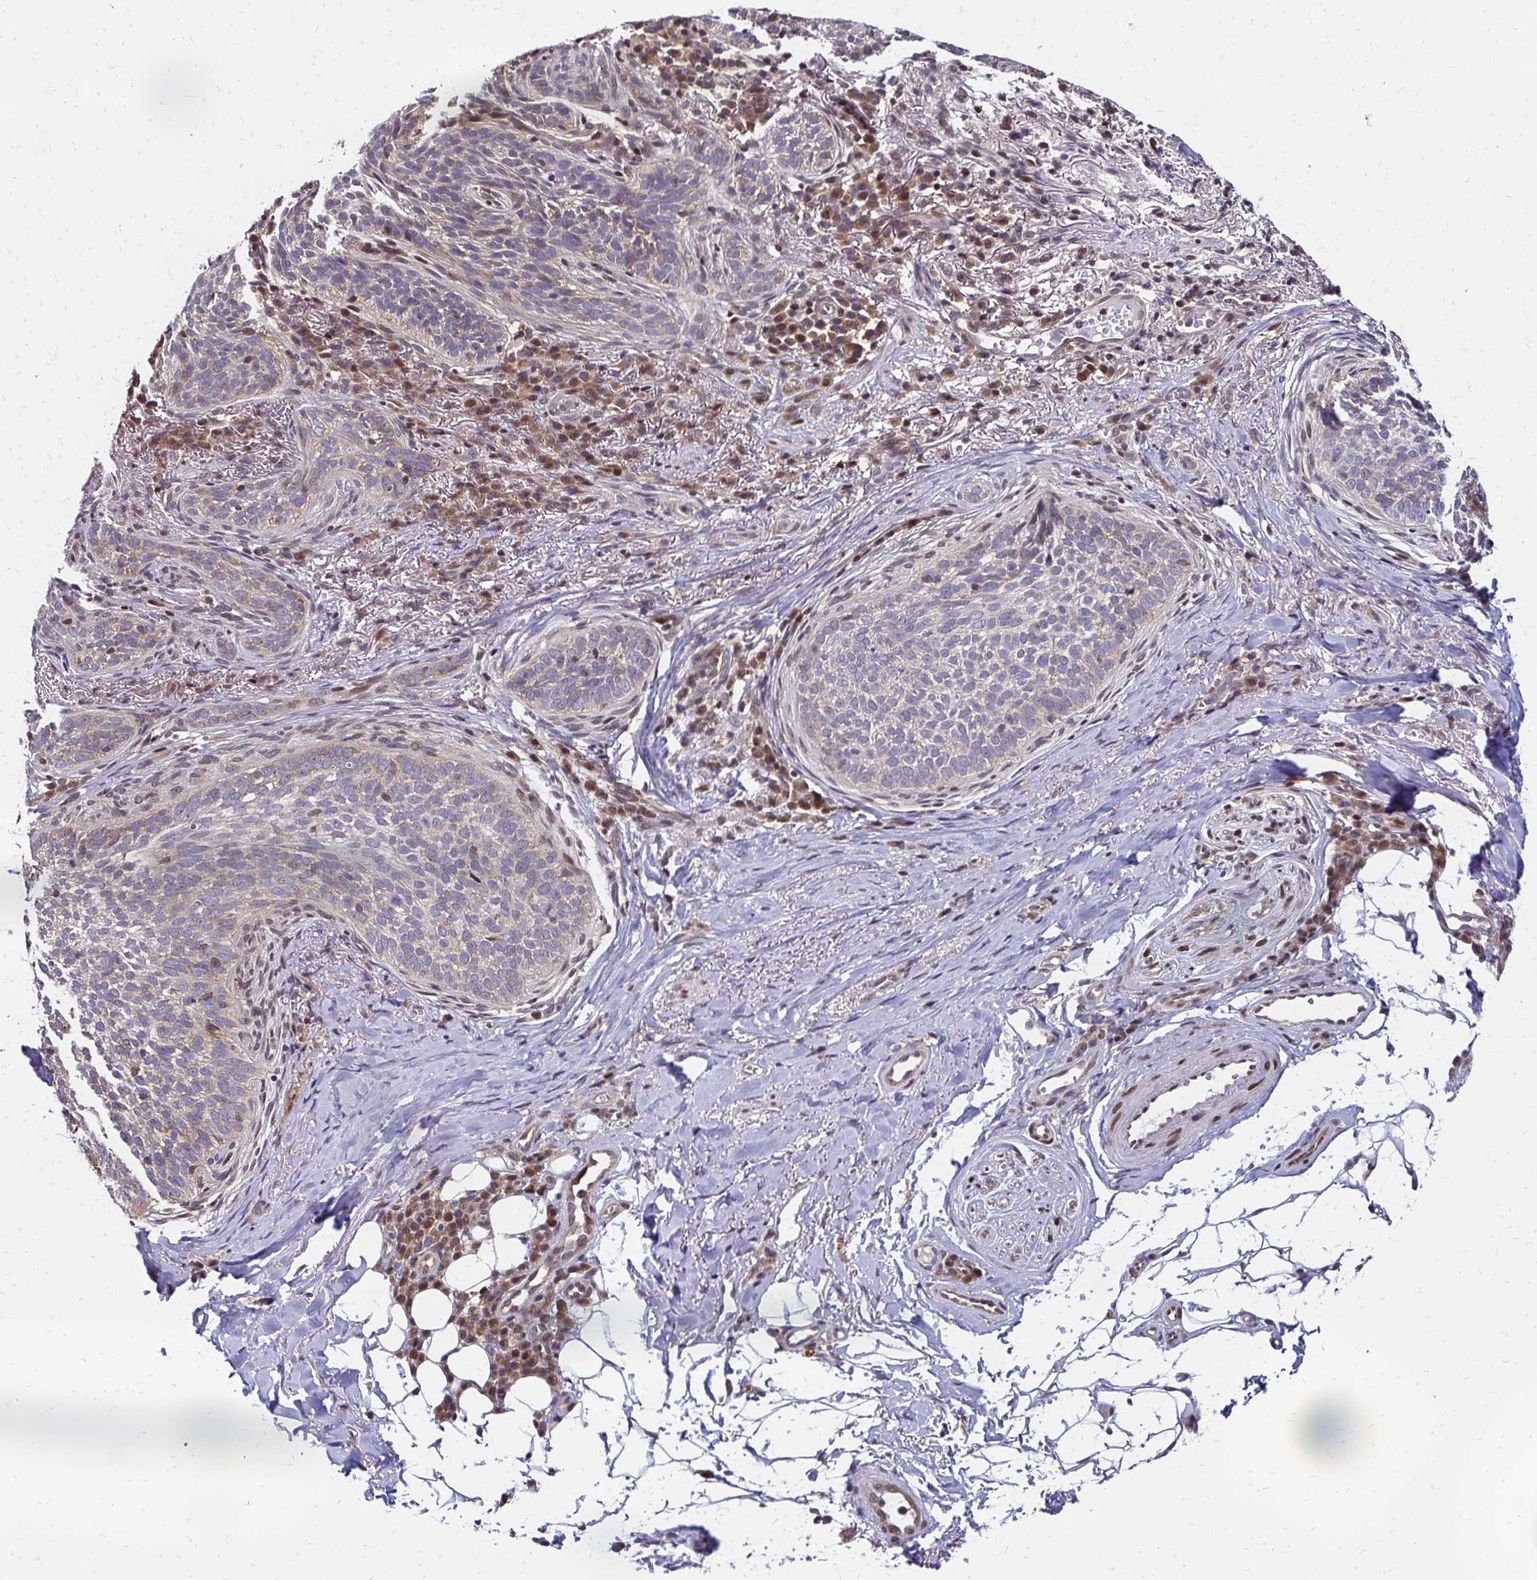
{"staining": {"intensity": "negative", "quantity": "none", "location": "none"}, "tissue": "skin cancer", "cell_type": "Tumor cells", "image_type": "cancer", "snomed": [{"axis": "morphology", "description": "Basal cell carcinoma"}, {"axis": "topography", "description": "Skin"}, {"axis": "topography", "description": "Skin of head"}], "caption": "DAB immunohistochemical staining of basal cell carcinoma (skin) displays no significant expression in tumor cells.", "gene": "CBX7", "patient": {"sex": "male", "age": 62}}